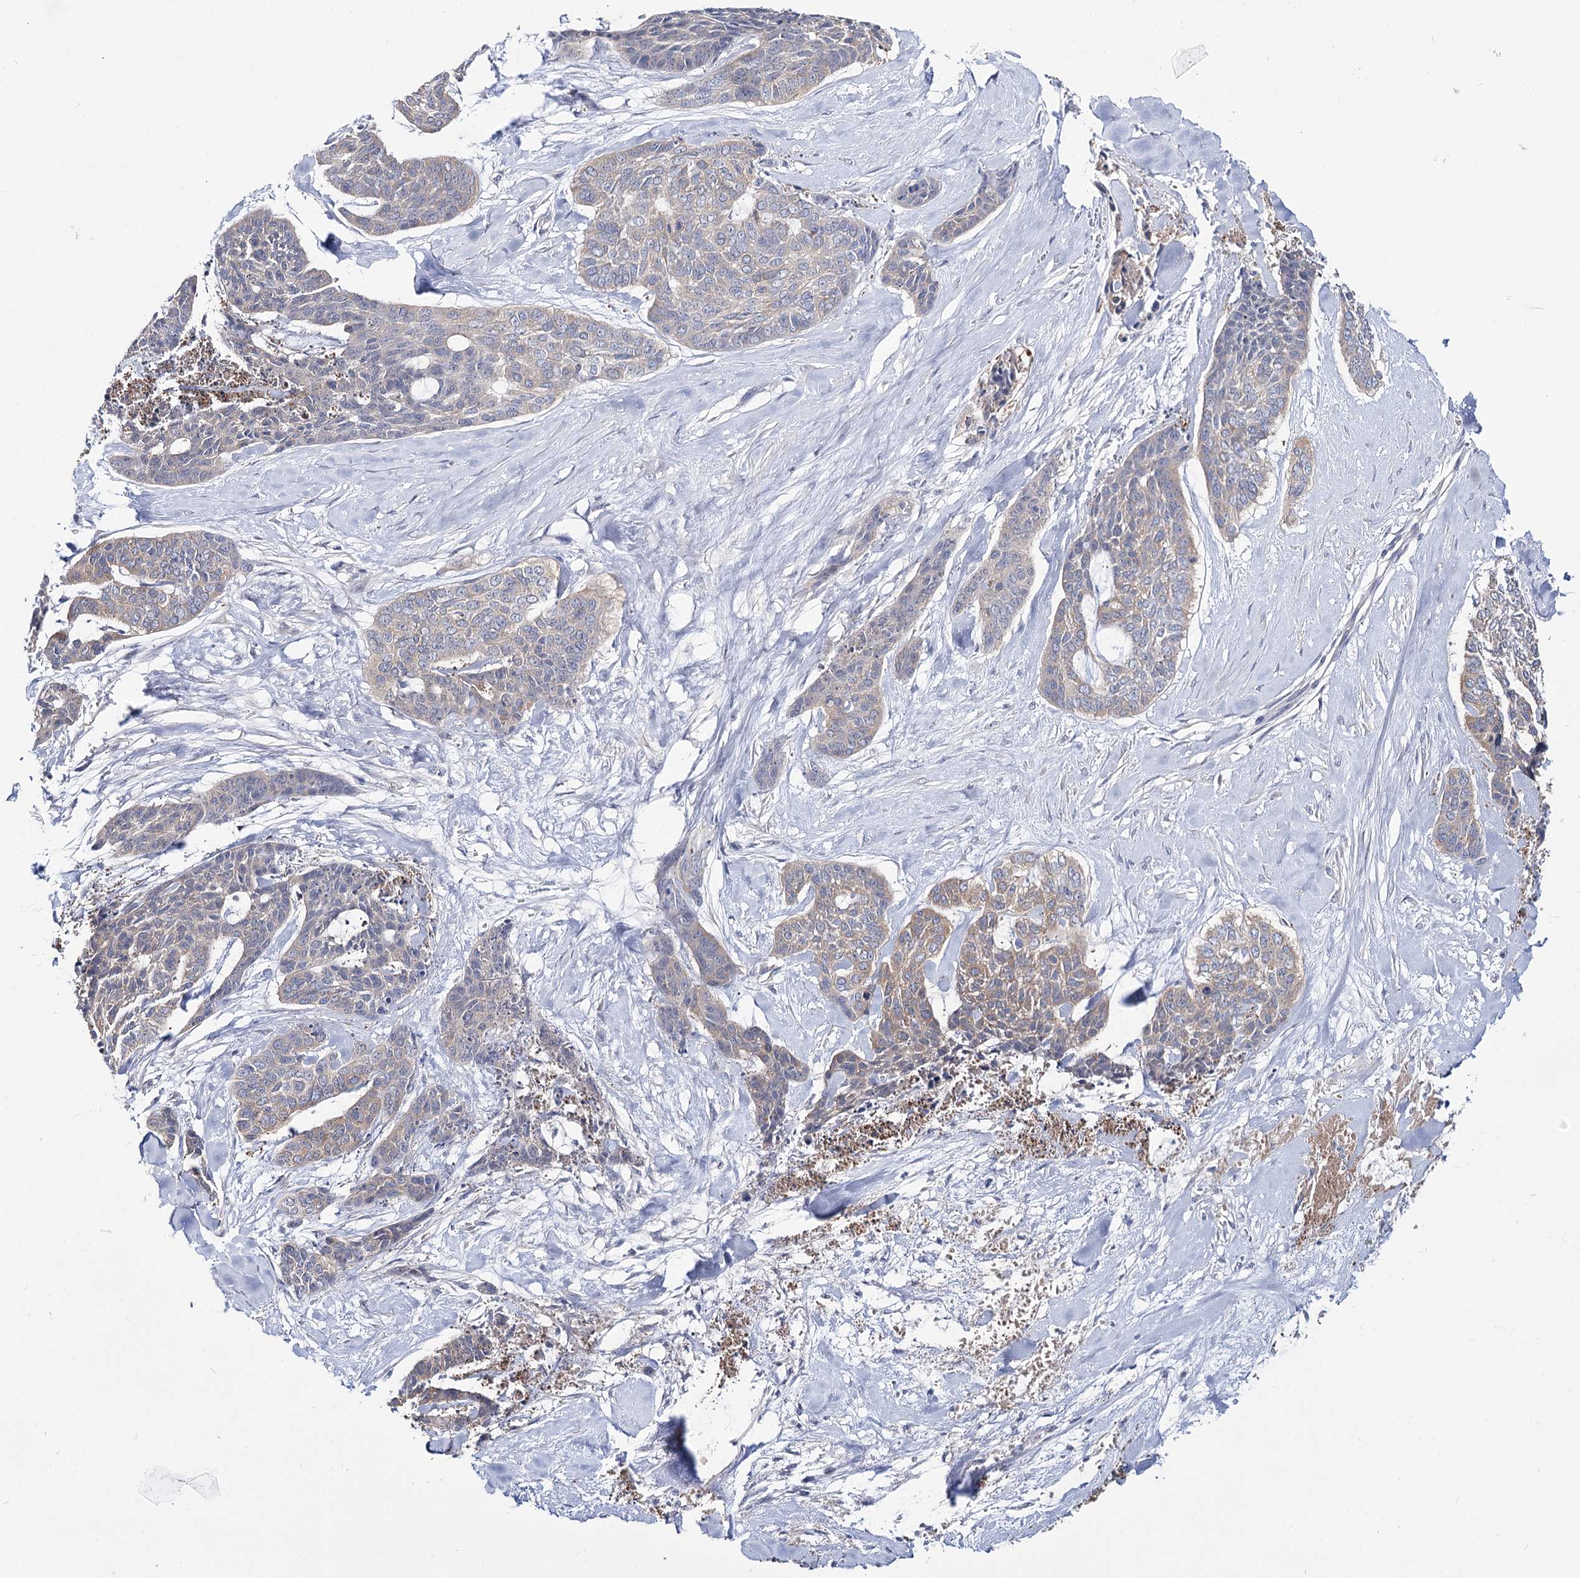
{"staining": {"intensity": "weak", "quantity": "<25%", "location": "cytoplasmic/membranous"}, "tissue": "skin cancer", "cell_type": "Tumor cells", "image_type": "cancer", "snomed": [{"axis": "morphology", "description": "Basal cell carcinoma"}, {"axis": "topography", "description": "Skin"}], "caption": "This is an immunohistochemistry micrograph of skin cancer. There is no staining in tumor cells.", "gene": "UGP2", "patient": {"sex": "female", "age": 64}}